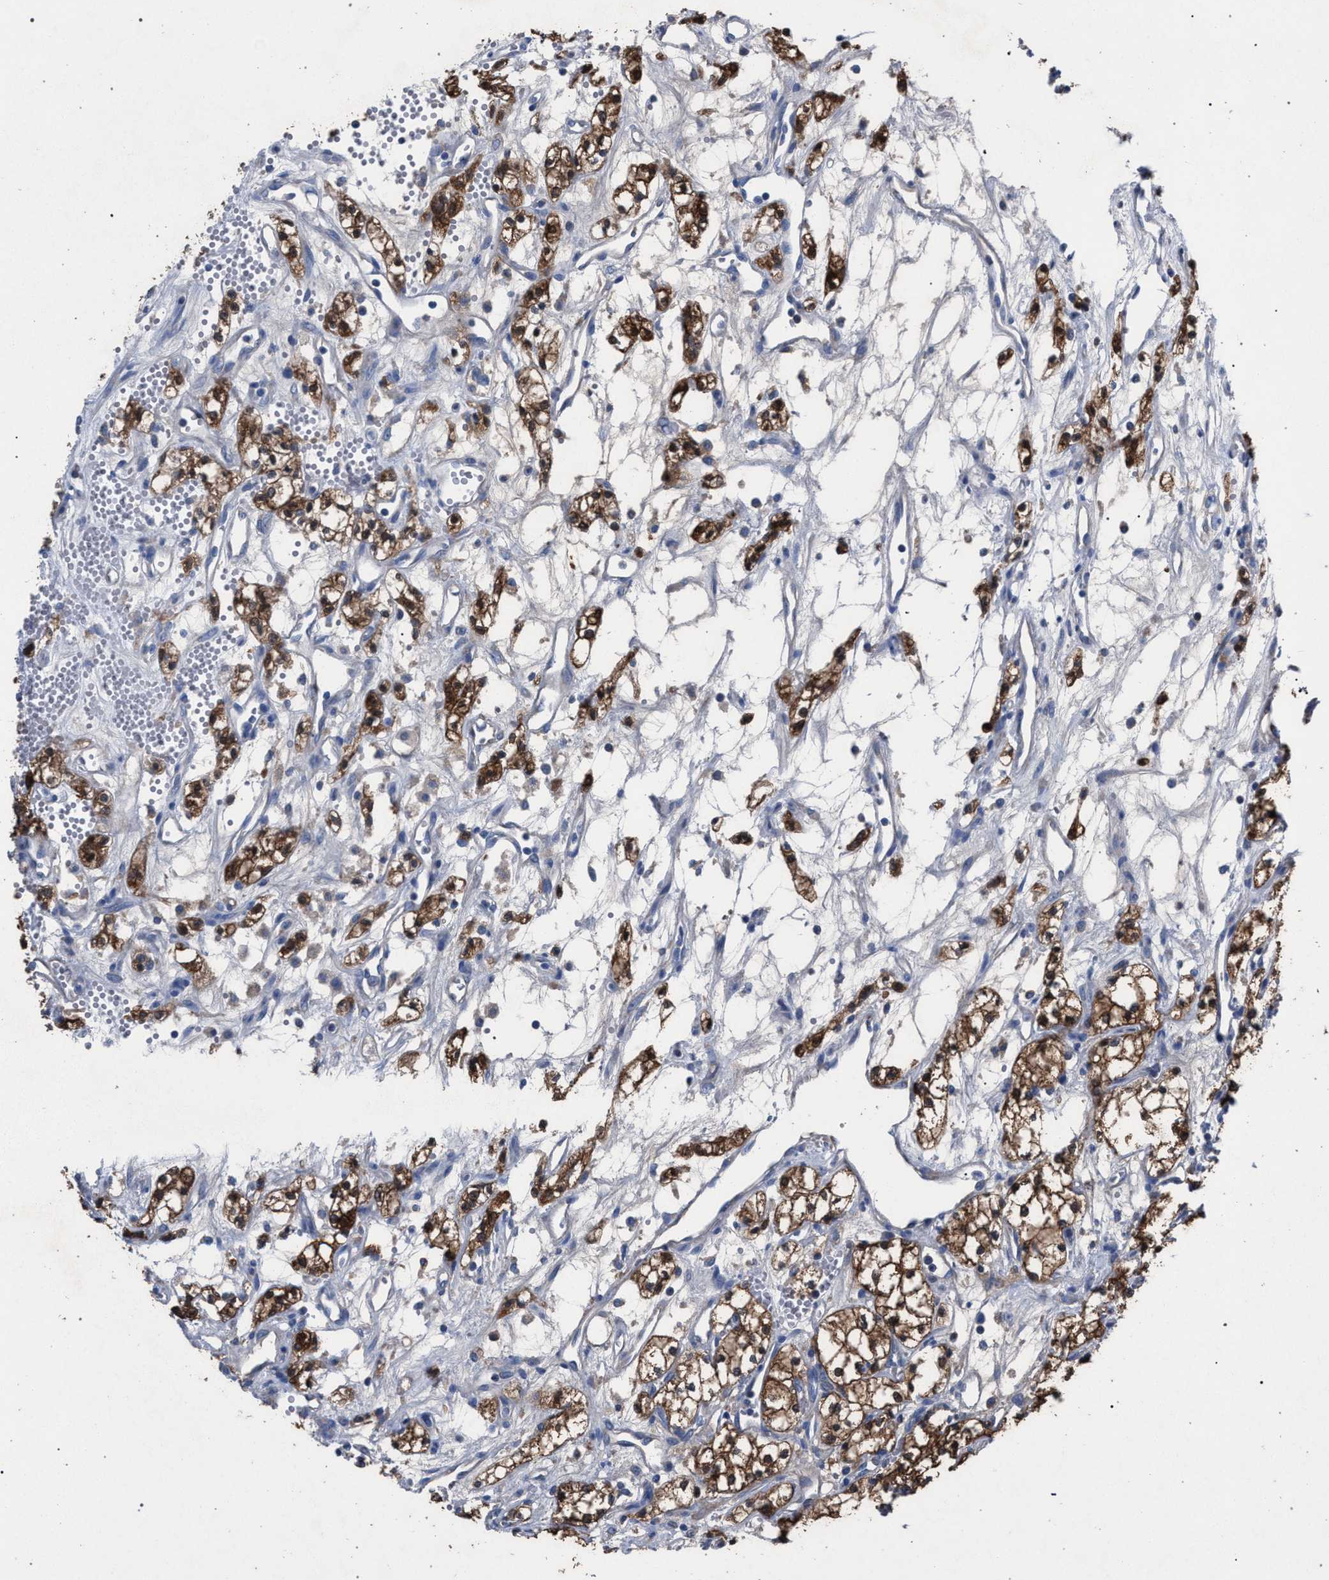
{"staining": {"intensity": "moderate", "quantity": ">75%", "location": "cytoplasmic/membranous"}, "tissue": "renal cancer", "cell_type": "Tumor cells", "image_type": "cancer", "snomed": [{"axis": "morphology", "description": "Adenocarcinoma, NOS"}, {"axis": "topography", "description": "Kidney"}], "caption": "Moderate cytoplasmic/membranous expression for a protein is appreciated in about >75% of tumor cells of renal adenocarcinoma using immunohistochemistry (IHC).", "gene": "CRYZ", "patient": {"sex": "male", "age": 59}}